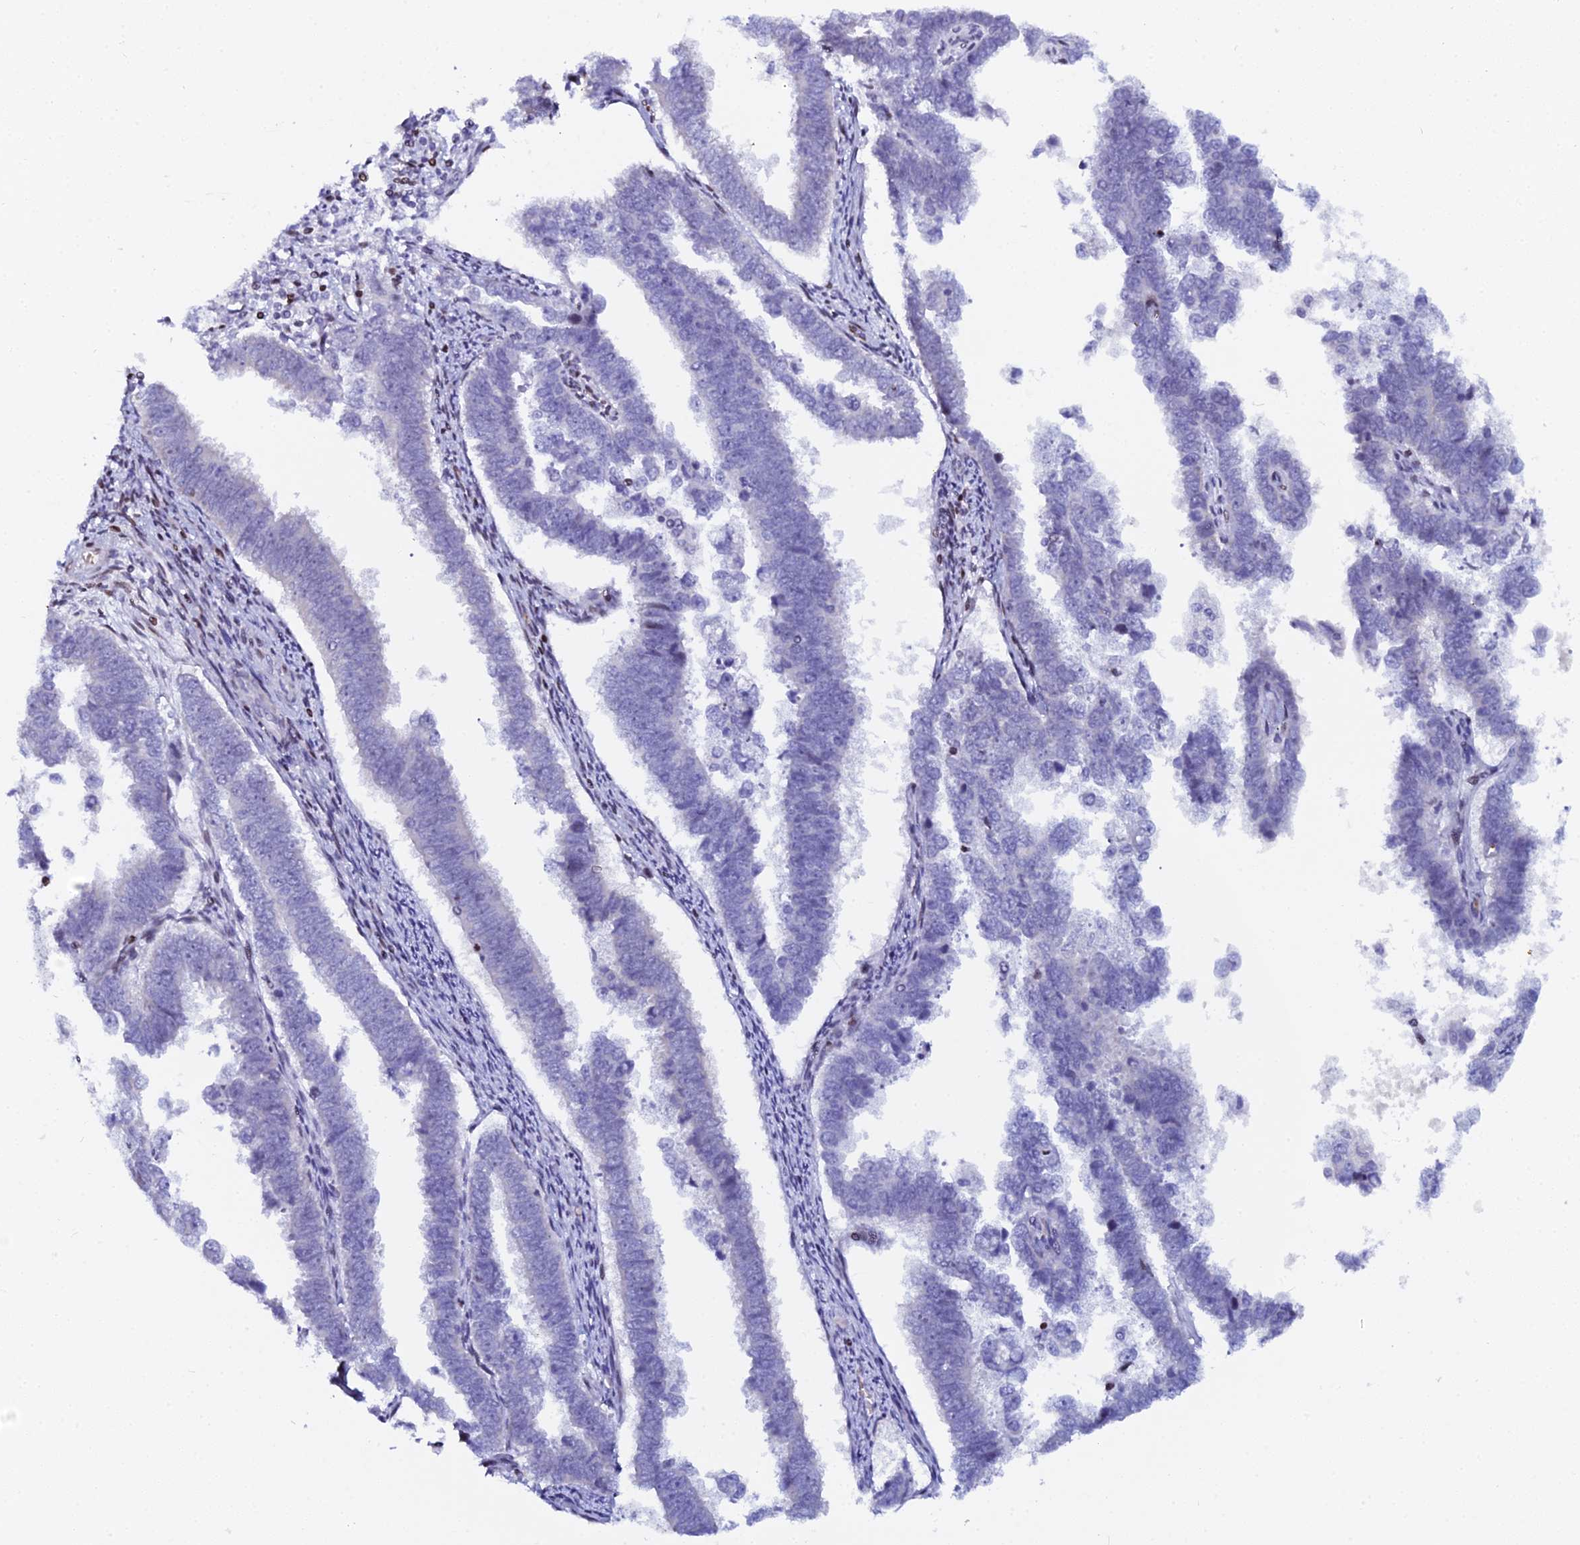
{"staining": {"intensity": "negative", "quantity": "none", "location": "none"}, "tissue": "endometrial cancer", "cell_type": "Tumor cells", "image_type": "cancer", "snomed": [{"axis": "morphology", "description": "Adenocarcinoma, NOS"}, {"axis": "topography", "description": "Endometrium"}], "caption": "IHC micrograph of neoplastic tissue: human adenocarcinoma (endometrial) stained with DAB shows no significant protein expression in tumor cells.", "gene": "MYNN", "patient": {"sex": "female", "age": 75}}